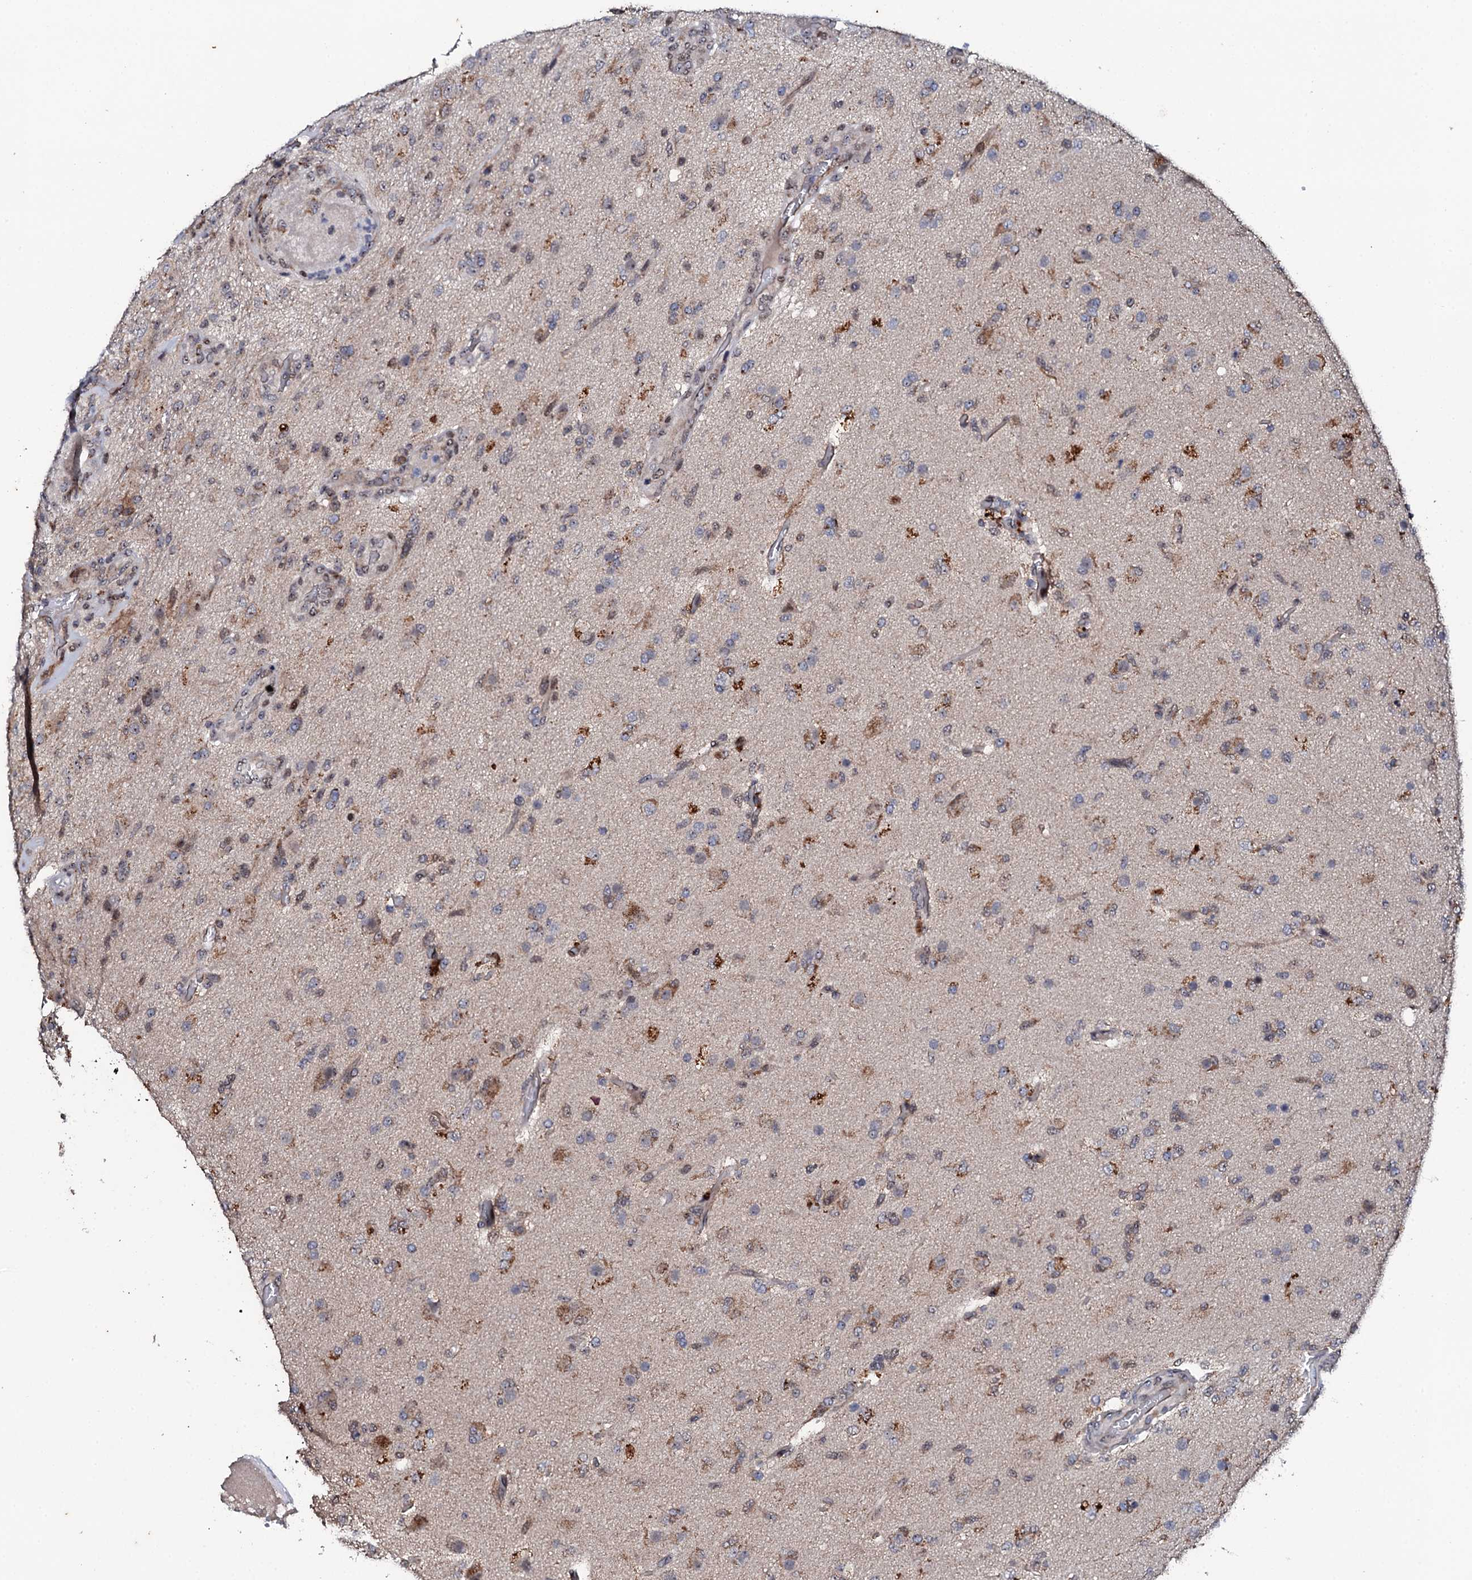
{"staining": {"intensity": "moderate", "quantity": "<25%", "location": "cytoplasmic/membranous"}, "tissue": "glioma", "cell_type": "Tumor cells", "image_type": "cancer", "snomed": [{"axis": "morphology", "description": "Glioma, malignant, High grade"}, {"axis": "topography", "description": "Brain"}], "caption": "Malignant high-grade glioma stained for a protein displays moderate cytoplasmic/membranous positivity in tumor cells.", "gene": "FAM111A", "patient": {"sex": "female", "age": 74}}